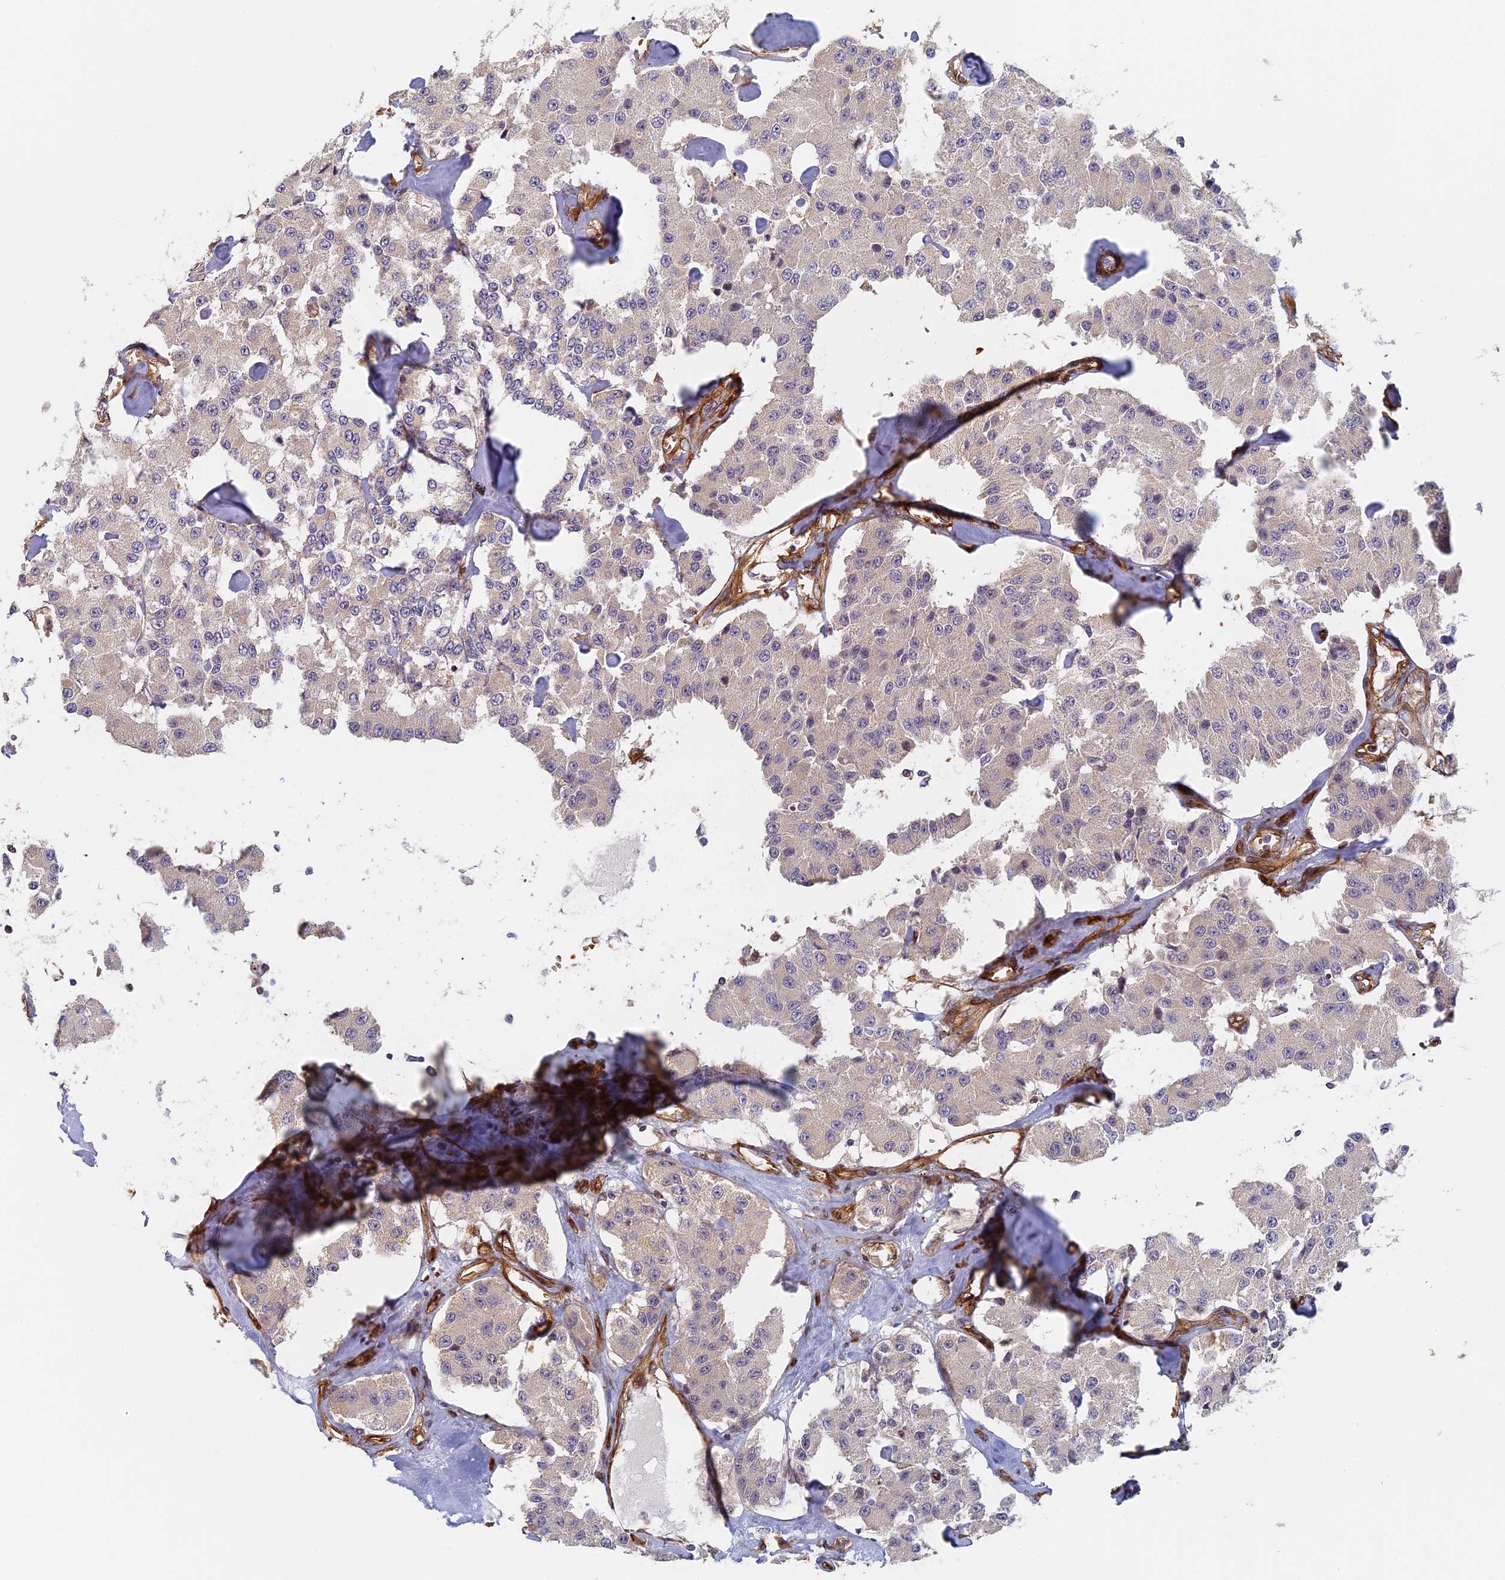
{"staining": {"intensity": "negative", "quantity": "none", "location": "none"}, "tissue": "carcinoid", "cell_type": "Tumor cells", "image_type": "cancer", "snomed": [{"axis": "morphology", "description": "Carcinoid, malignant, NOS"}, {"axis": "topography", "description": "Pancreas"}], "caption": "An IHC histopathology image of malignant carcinoid is shown. There is no staining in tumor cells of malignant carcinoid. Brightfield microscopy of immunohistochemistry (IHC) stained with DAB (brown) and hematoxylin (blue), captured at high magnification.", "gene": "ABCB10", "patient": {"sex": "male", "age": 41}}